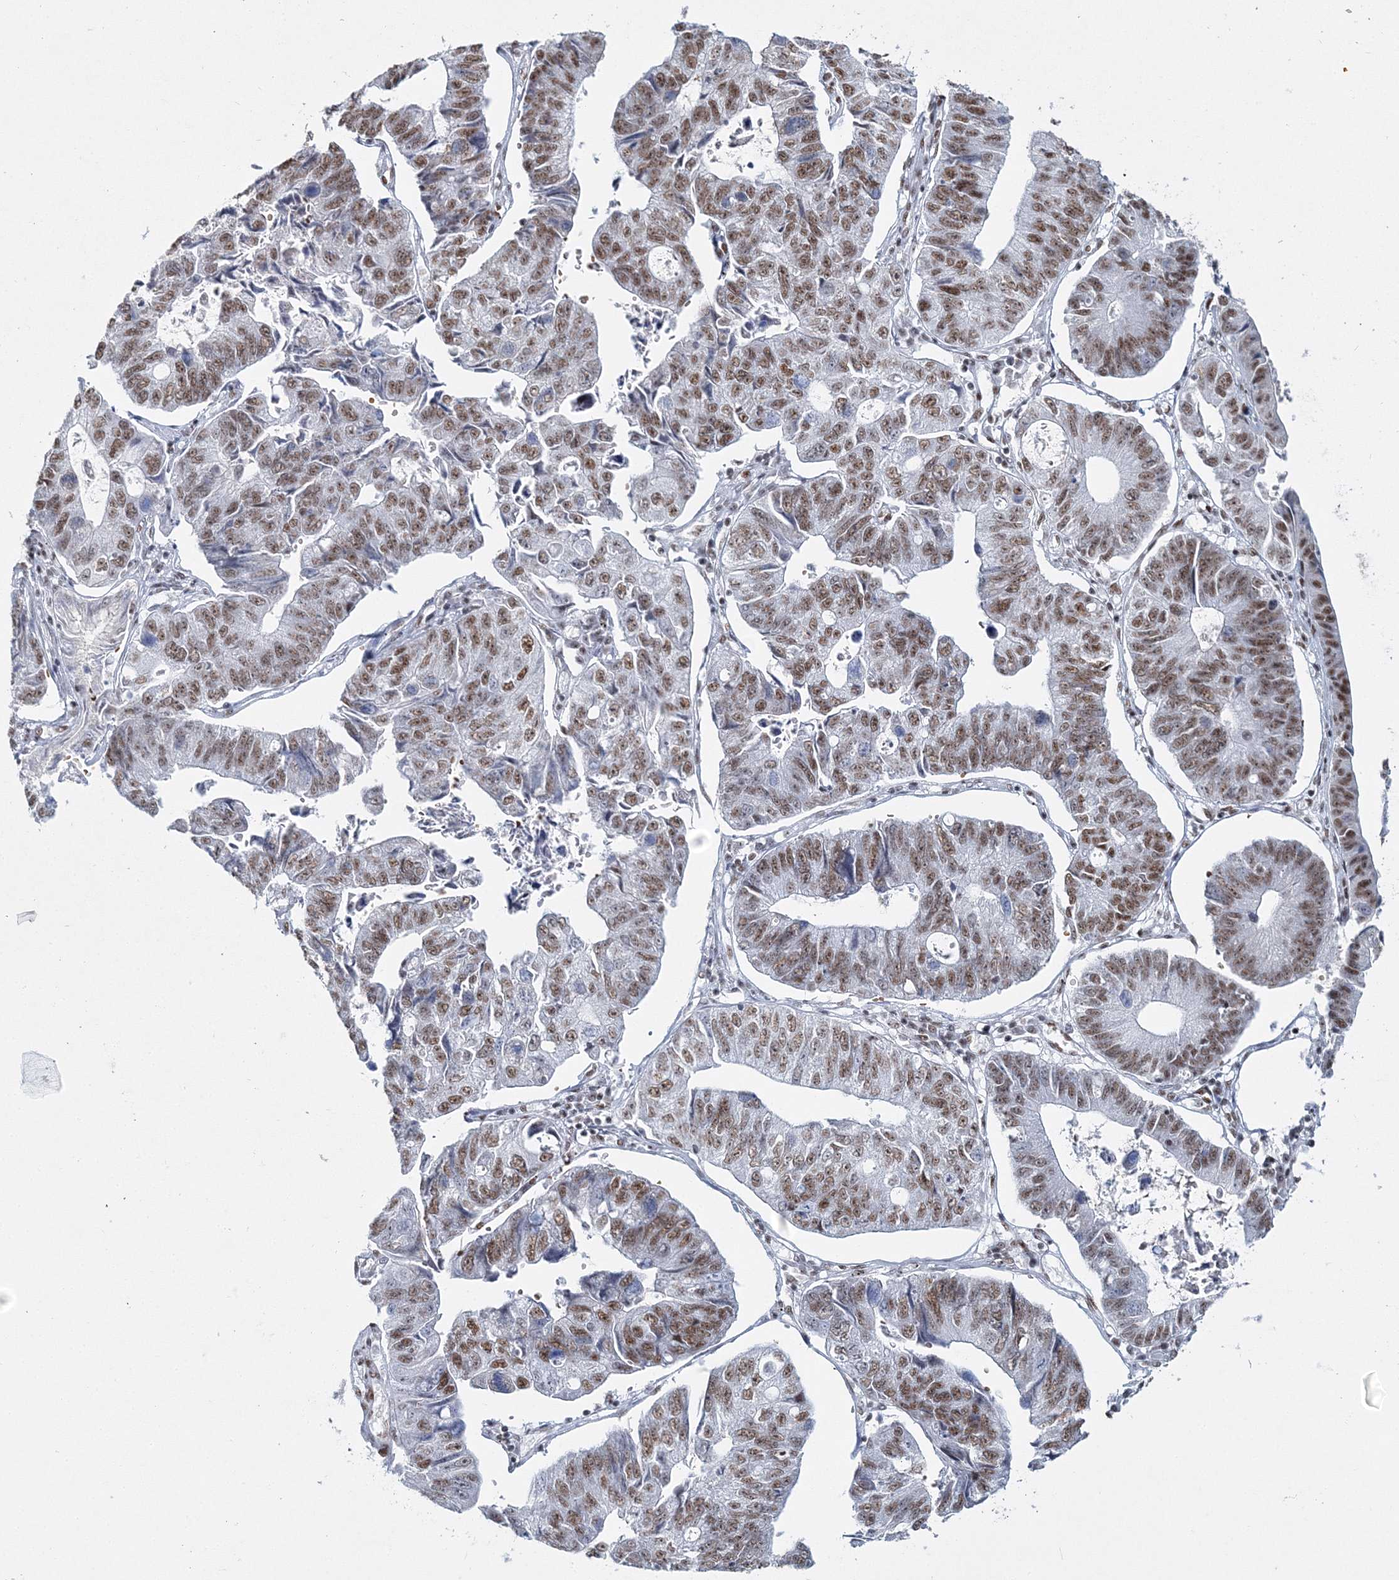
{"staining": {"intensity": "moderate", "quantity": ">75%", "location": "nuclear"}, "tissue": "stomach cancer", "cell_type": "Tumor cells", "image_type": "cancer", "snomed": [{"axis": "morphology", "description": "Adenocarcinoma, NOS"}, {"axis": "topography", "description": "Stomach"}], "caption": "Protein expression analysis of stomach cancer (adenocarcinoma) shows moderate nuclear positivity in approximately >75% of tumor cells.", "gene": "QRICH1", "patient": {"sex": "male", "age": 59}}